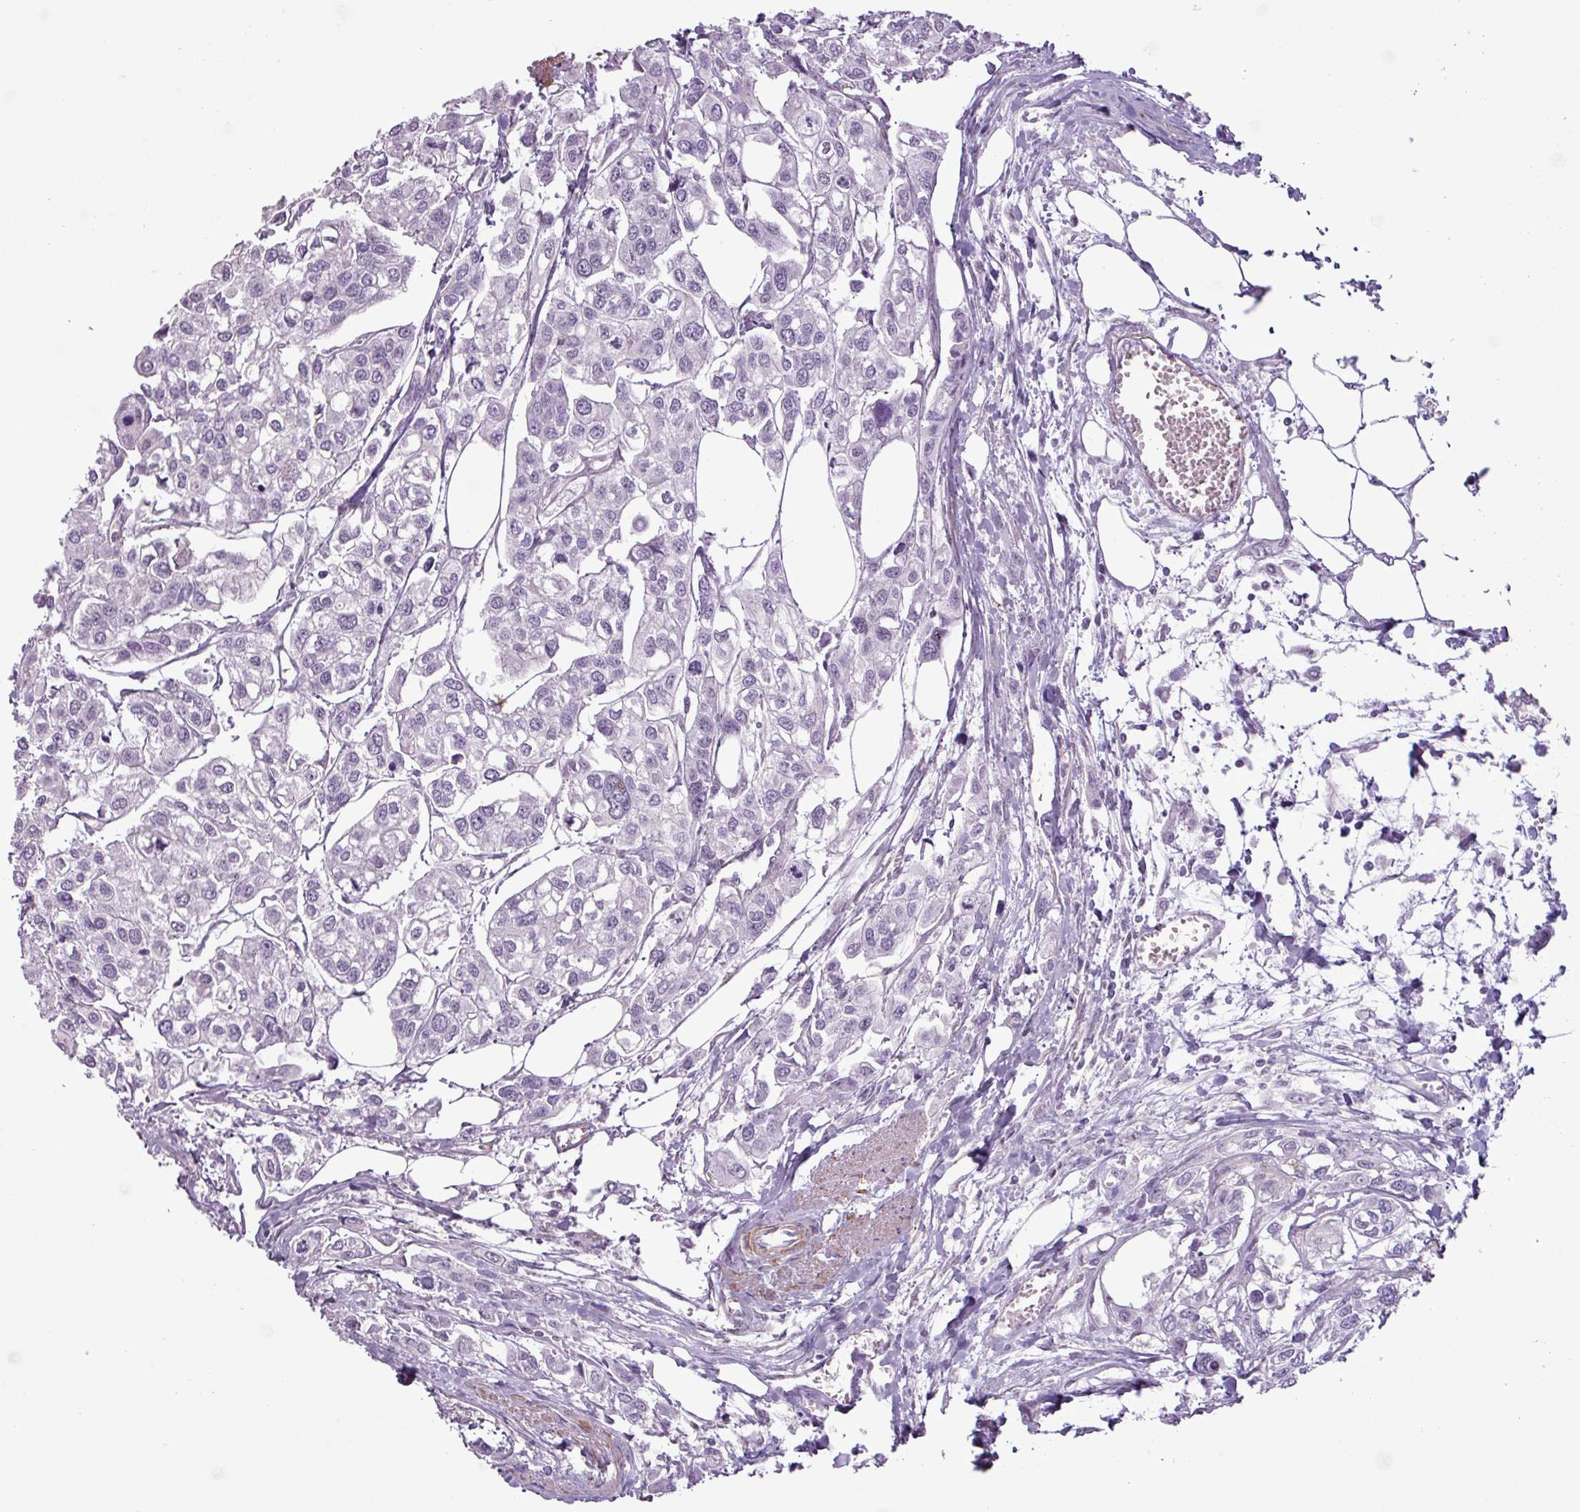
{"staining": {"intensity": "negative", "quantity": "none", "location": "none"}, "tissue": "urothelial cancer", "cell_type": "Tumor cells", "image_type": "cancer", "snomed": [{"axis": "morphology", "description": "Urothelial carcinoma, High grade"}, {"axis": "topography", "description": "Urinary bladder"}], "caption": "This is an immunohistochemistry (IHC) histopathology image of human urothelial cancer. There is no expression in tumor cells.", "gene": "ATP10A", "patient": {"sex": "male", "age": 67}}